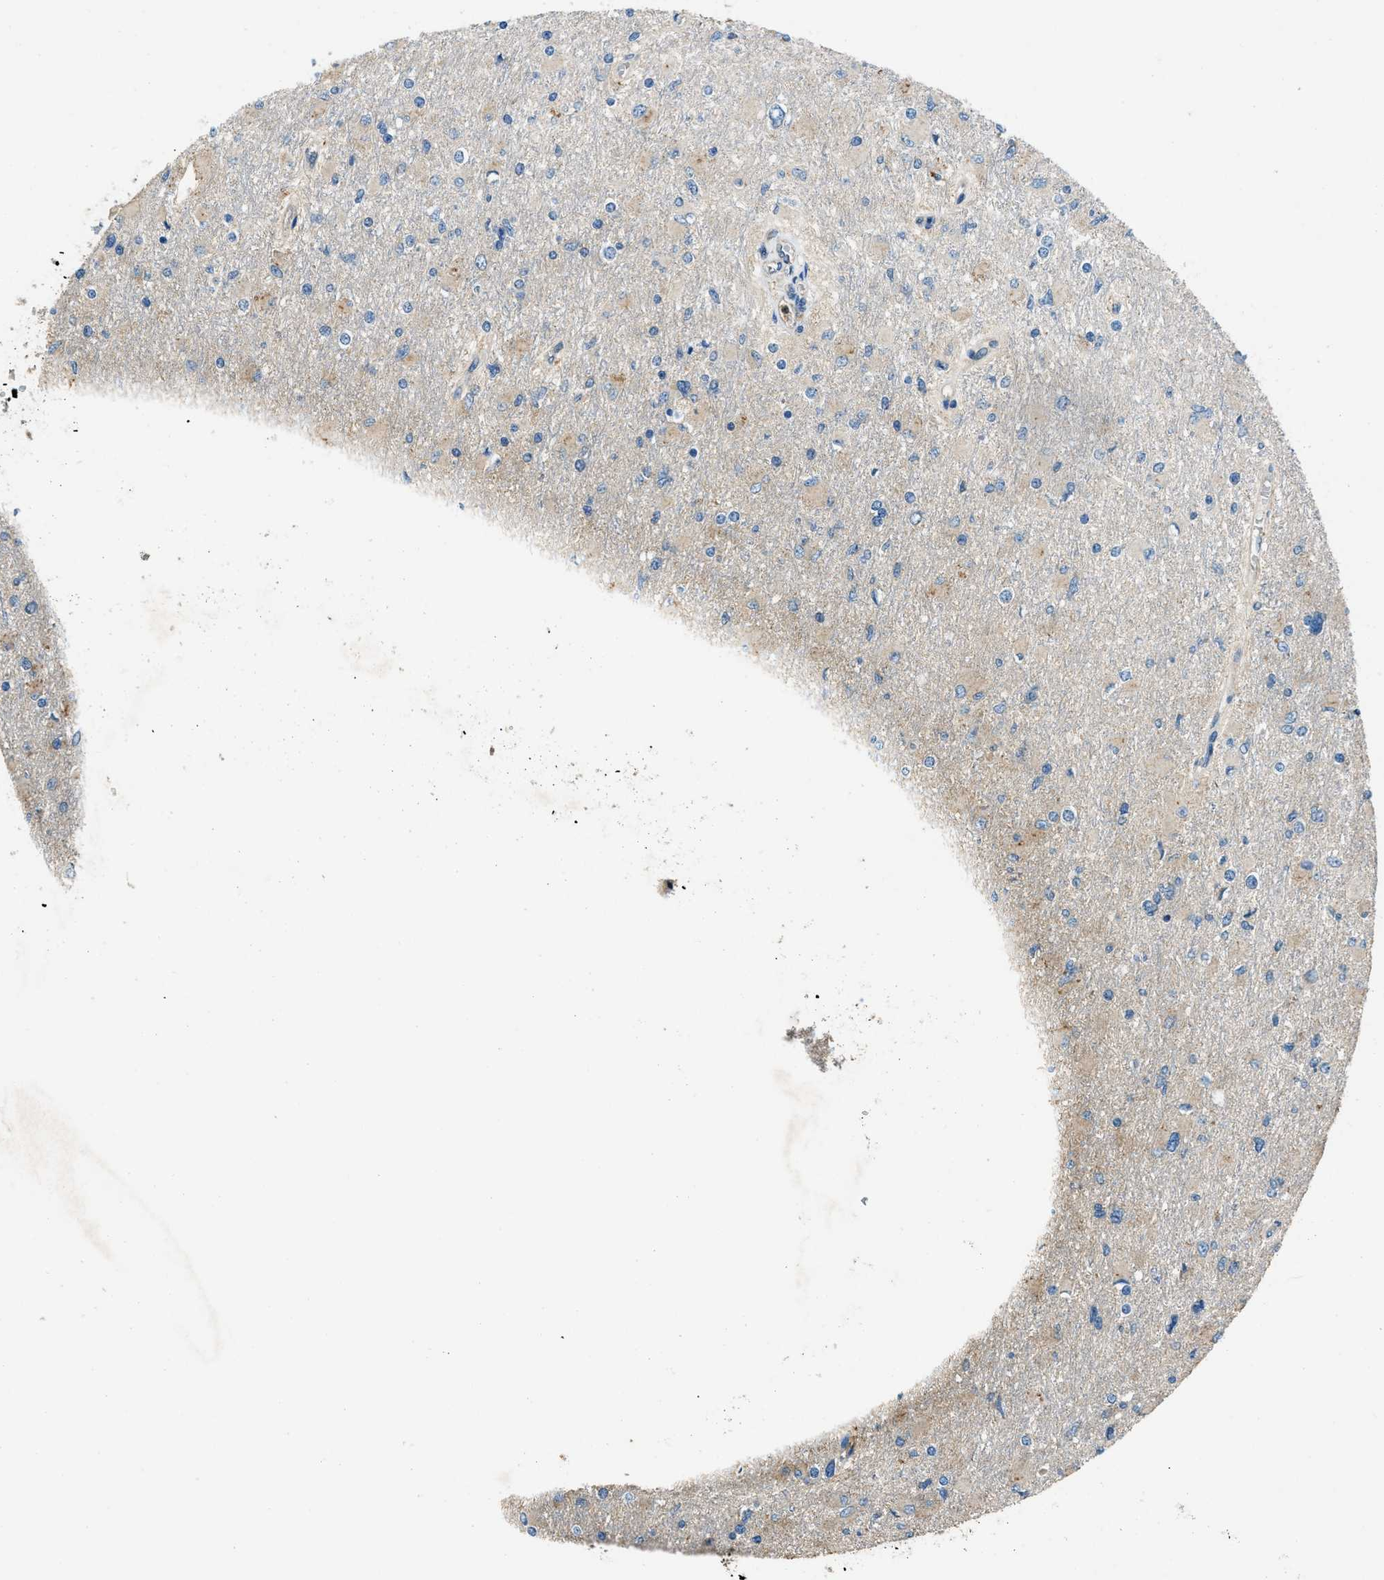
{"staining": {"intensity": "weak", "quantity": "<25%", "location": "cytoplasmic/membranous"}, "tissue": "glioma", "cell_type": "Tumor cells", "image_type": "cancer", "snomed": [{"axis": "morphology", "description": "Glioma, malignant, High grade"}, {"axis": "topography", "description": "Cerebral cortex"}], "caption": "Immunohistochemistry (IHC) image of neoplastic tissue: high-grade glioma (malignant) stained with DAB (3,3'-diaminobenzidine) reveals no significant protein expression in tumor cells.", "gene": "GIMAP8", "patient": {"sex": "female", "age": 36}}